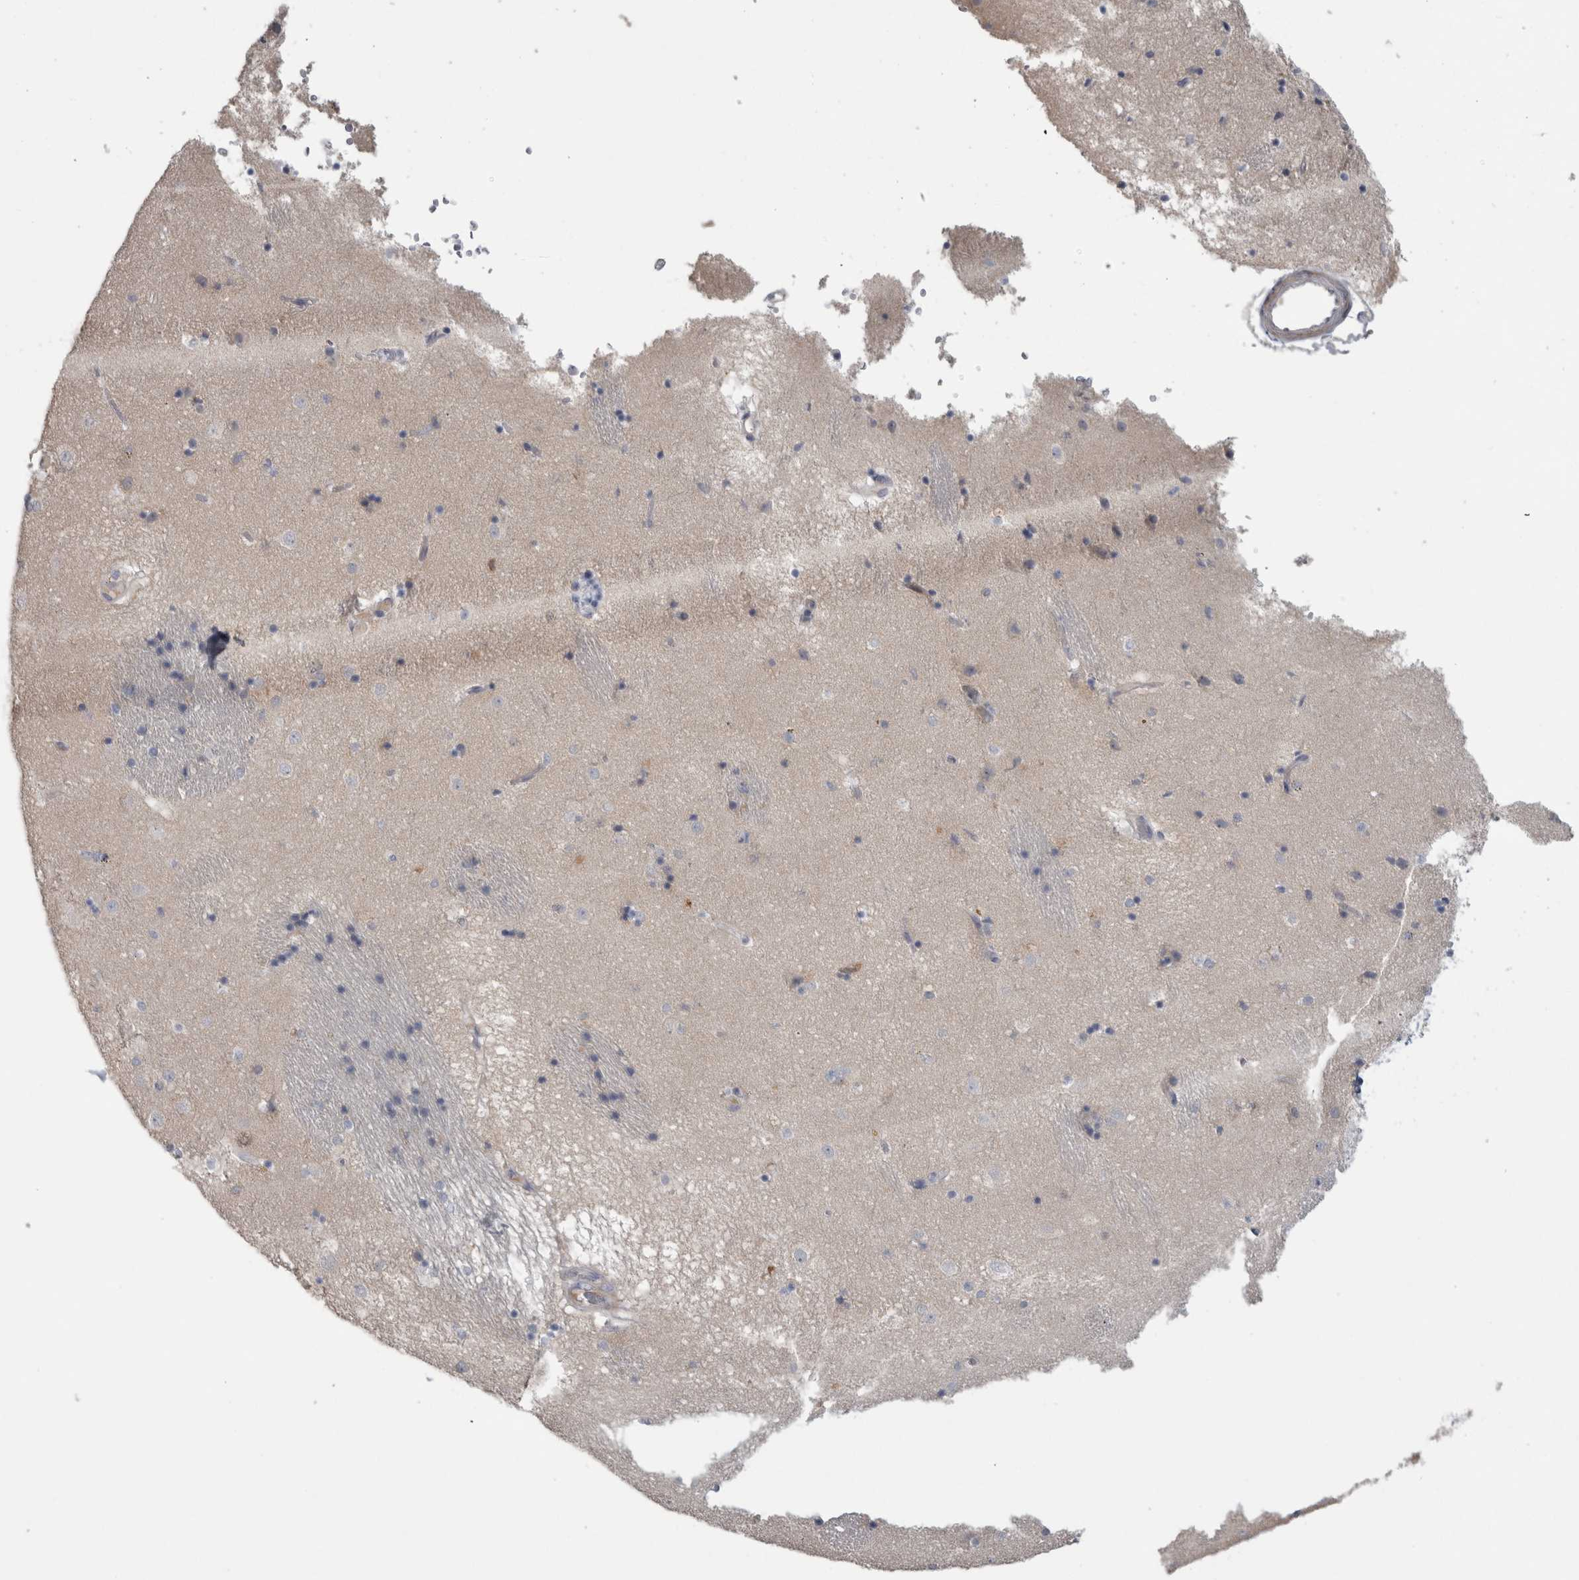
{"staining": {"intensity": "negative", "quantity": "none", "location": "none"}, "tissue": "caudate", "cell_type": "Glial cells", "image_type": "normal", "snomed": [{"axis": "morphology", "description": "Normal tissue, NOS"}, {"axis": "topography", "description": "Lateral ventricle wall"}], "caption": "This image is of unremarkable caudate stained with IHC to label a protein in brown with the nuclei are counter-stained blue. There is no expression in glial cells. (DAB (3,3'-diaminobenzidine) IHC visualized using brightfield microscopy, high magnification).", "gene": "ADAM2", "patient": {"sex": "male", "age": 70}}